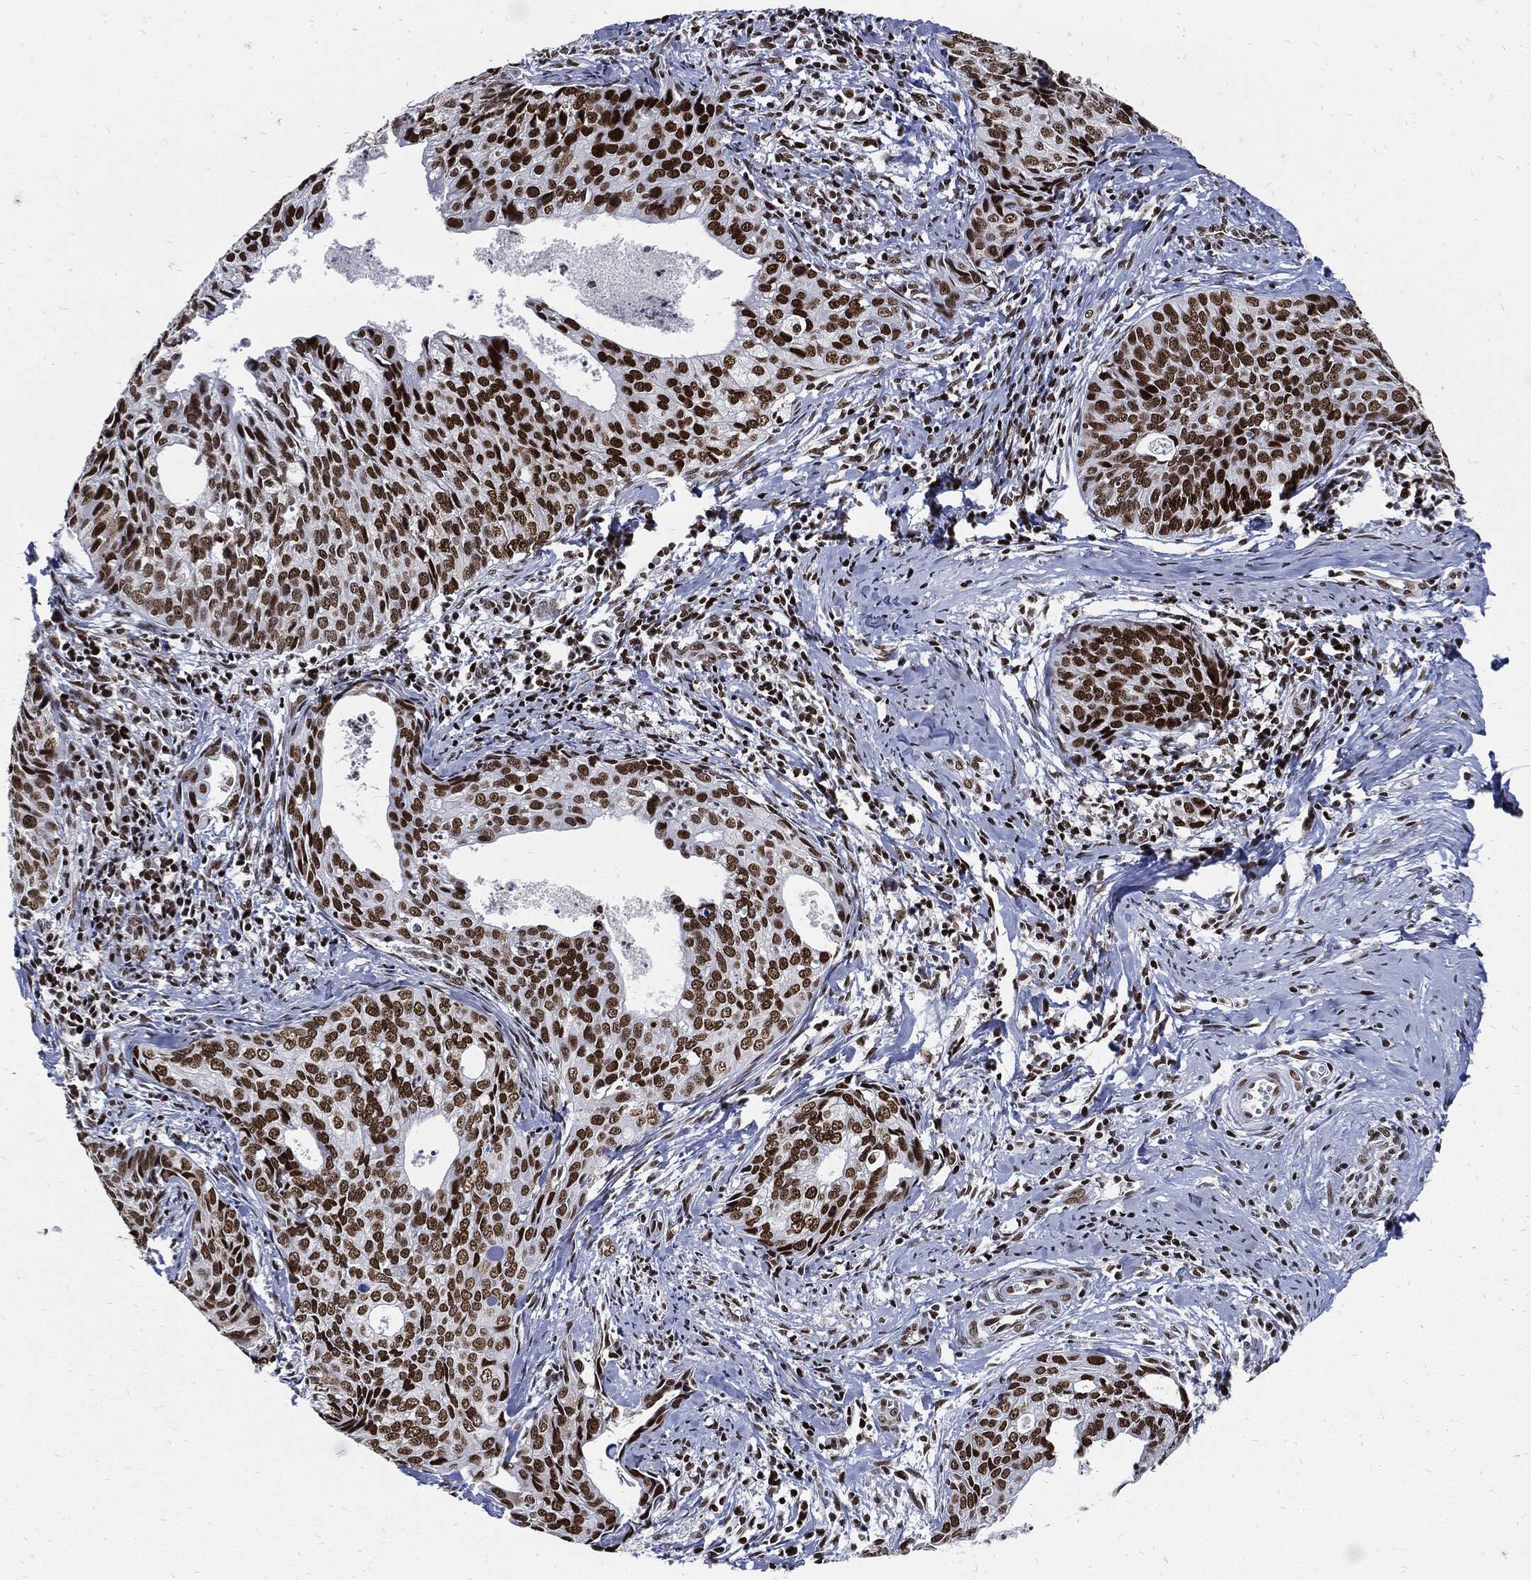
{"staining": {"intensity": "strong", "quantity": ">75%", "location": "nuclear"}, "tissue": "cervical cancer", "cell_type": "Tumor cells", "image_type": "cancer", "snomed": [{"axis": "morphology", "description": "Squamous cell carcinoma, NOS"}, {"axis": "topography", "description": "Cervix"}], "caption": "Human squamous cell carcinoma (cervical) stained with a brown dye shows strong nuclear positive positivity in about >75% of tumor cells.", "gene": "TERF2", "patient": {"sex": "female", "age": 29}}